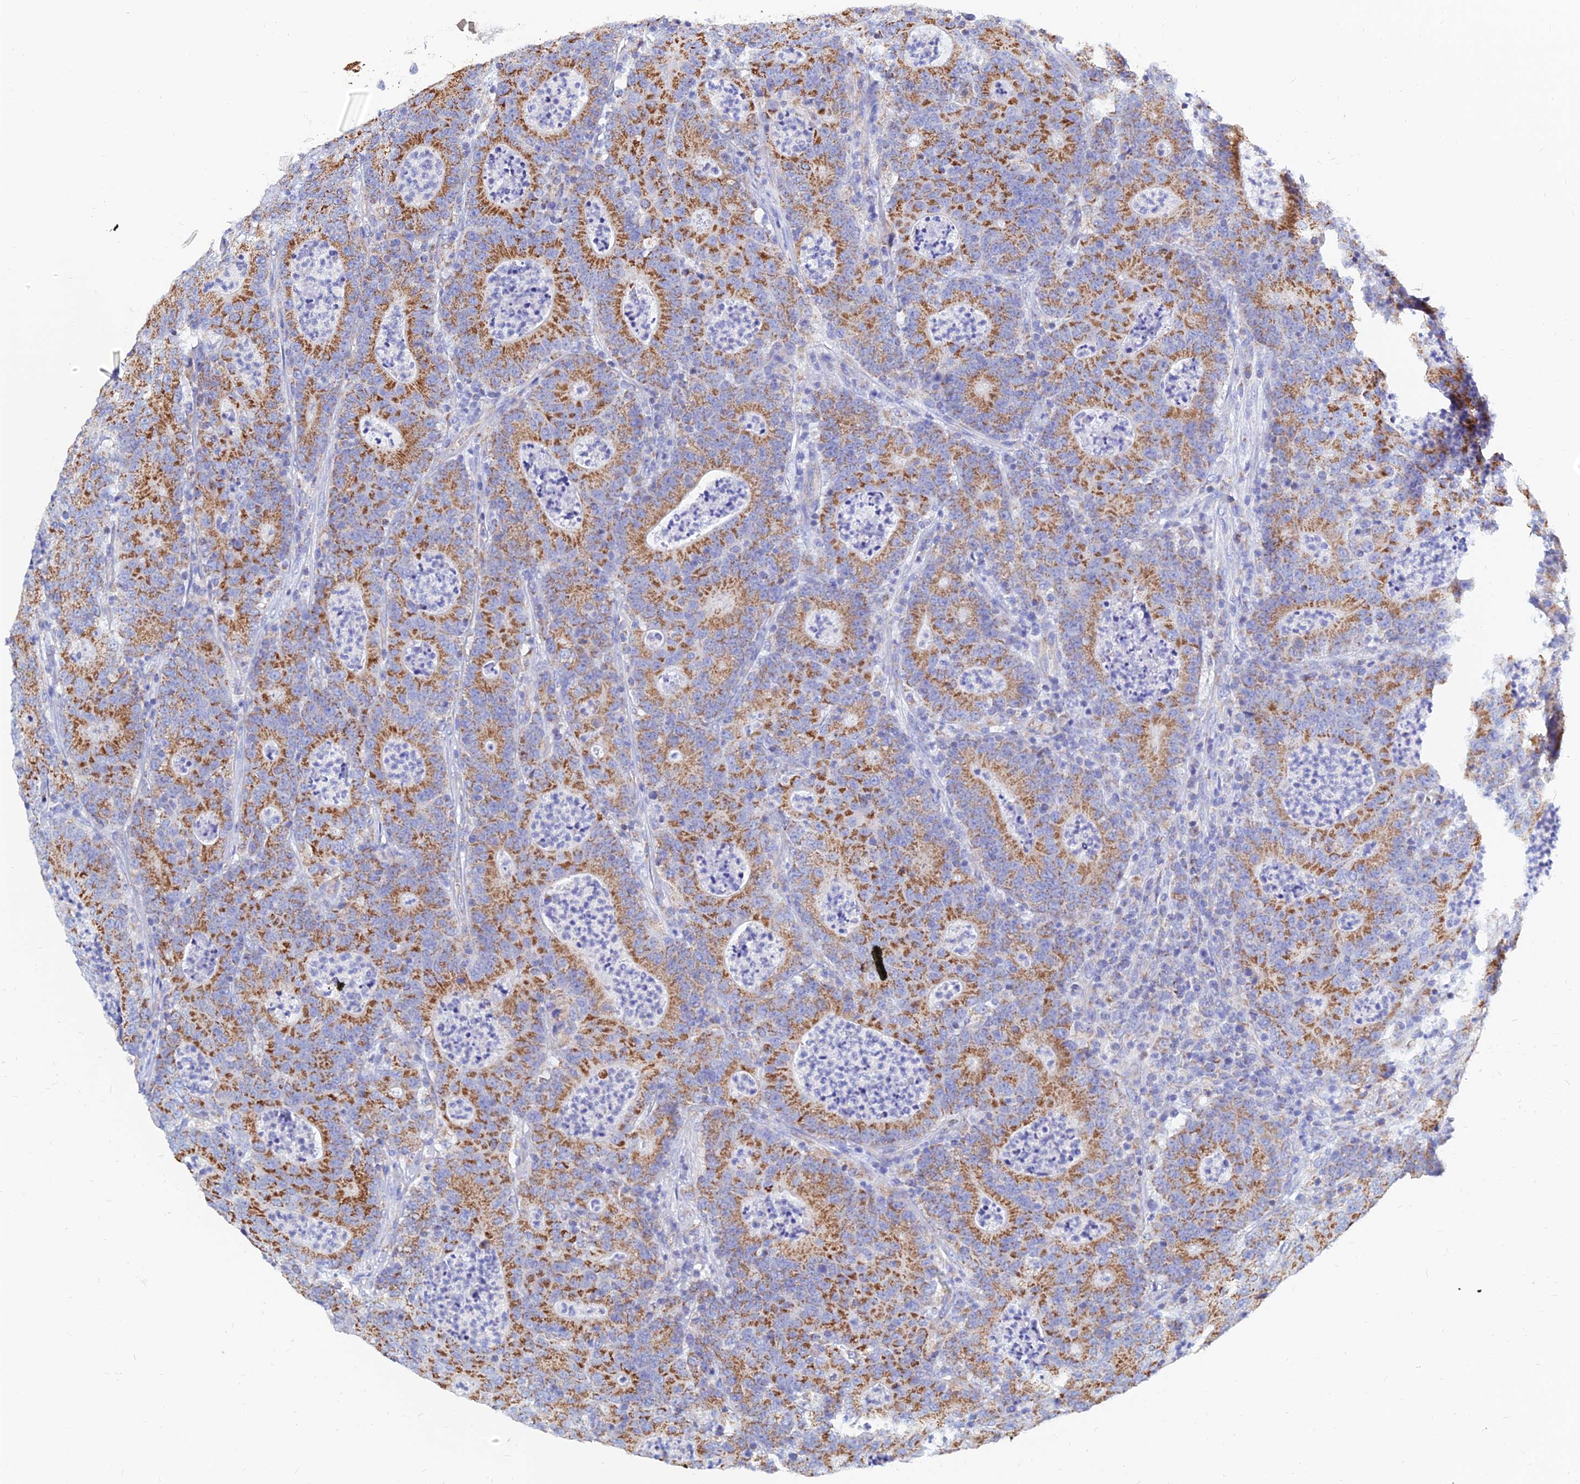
{"staining": {"intensity": "moderate", "quantity": ">75%", "location": "cytoplasmic/membranous"}, "tissue": "colorectal cancer", "cell_type": "Tumor cells", "image_type": "cancer", "snomed": [{"axis": "morphology", "description": "Adenocarcinoma, NOS"}, {"axis": "topography", "description": "Colon"}], "caption": "Moderate cytoplasmic/membranous protein expression is present in approximately >75% of tumor cells in colorectal cancer (adenocarcinoma).", "gene": "MGST1", "patient": {"sex": "male", "age": 83}}